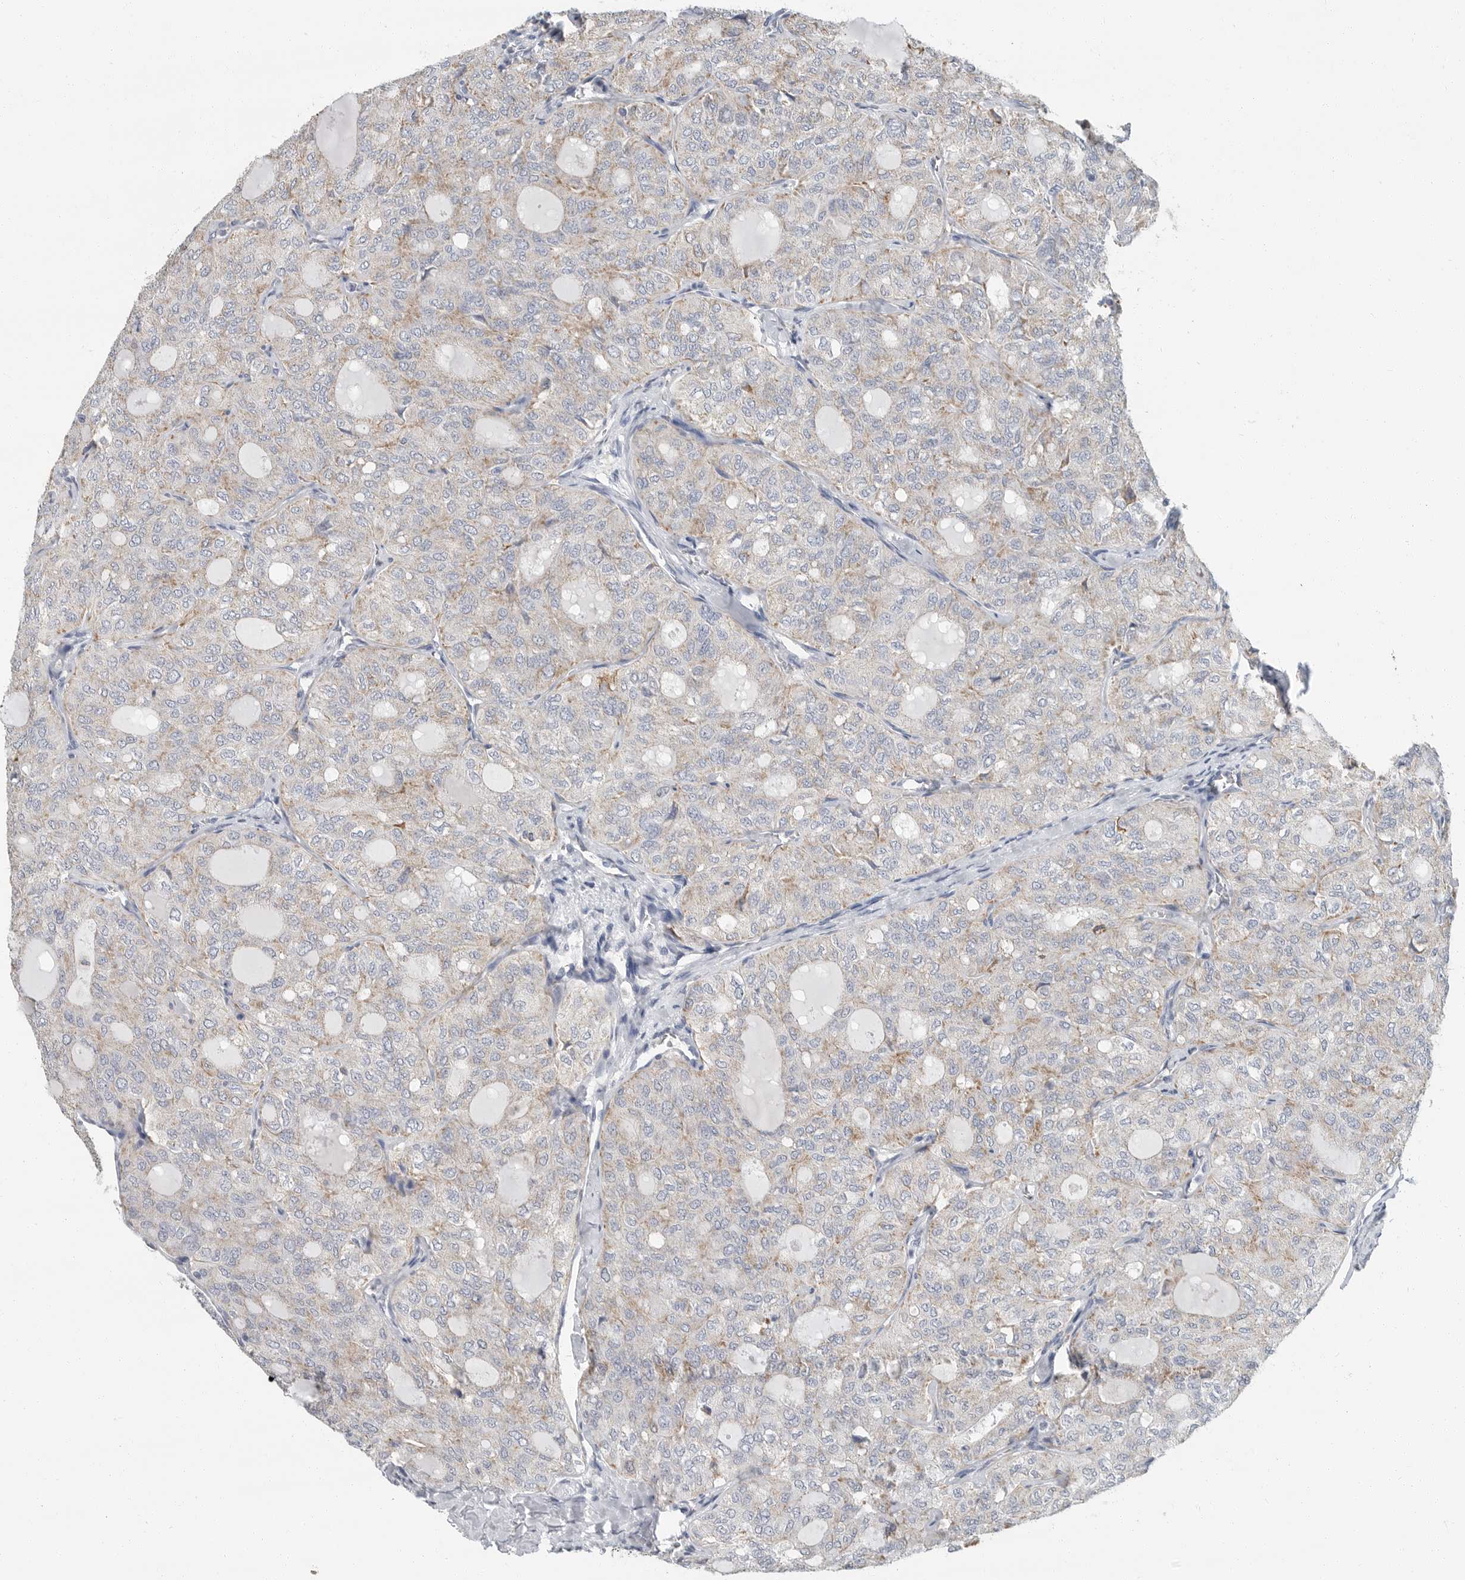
{"staining": {"intensity": "weak", "quantity": "<25%", "location": "cytoplasmic/membranous"}, "tissue": "thyroid cancer", "cell_type": "Tumor cells", "image_type": "cancer", "snomed": [{"axis": "morphology", "description": "Follicular adenoma carcinoma, NOS"}, {"axis": "topography", "description": "Thyroid gland"}], "caption": "Follicular adenoma carcinoma (thyroid) was stained to show a protein in brown. There is no significant expression in tumor cells. The staining is performed using DAB (3,3'-diaminobenzidine) brown chromogen with nuclei counter-stained in using hematoxylin.", "gene": "PLN", "patient": {"sex": "male", "age": 75}}